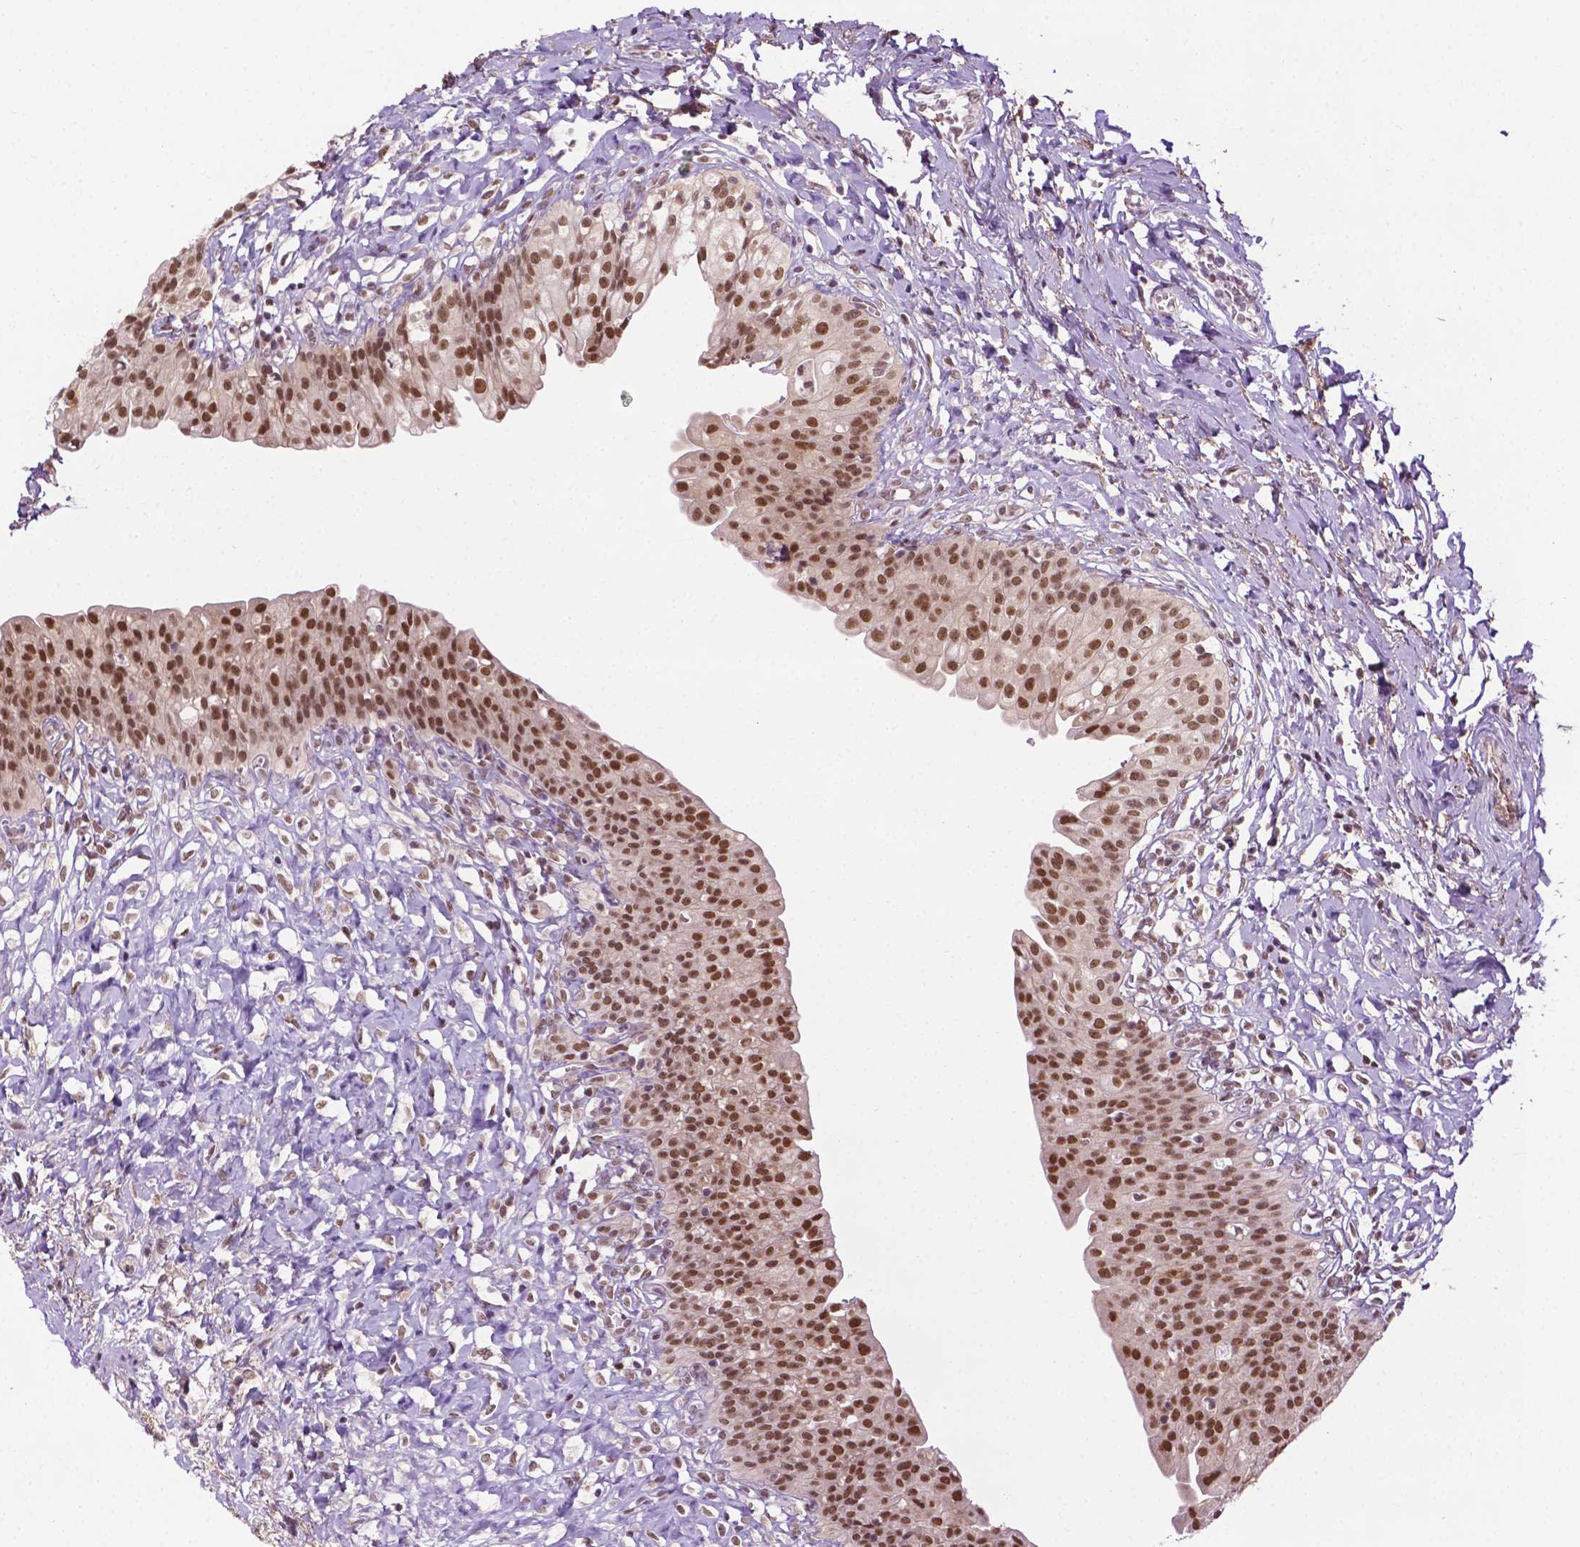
{"staining": {"intensity": "strong", "quantity": ">75%", "location": "nuclear"}, "tissue": "urinary bladder", "cell_type": "Urothelial cells", "image_type": "normal", "snomed": [{"axis": "morphology", "description": "Normal tissue, NOS"}, {"axis": "topography", "description": "Urinary bladder"}], "caption": "Immunohistochemistry (IHC) image of unremarkable urinary bladder: urinary bladder stained using IHC displays high levels of strong protein expression localized specifically in the nuclear of urothelial cells, appearing as a nuclear brown color.", "gene": "UBQLN4", "patient": {"sex": "male", "age": 76}}